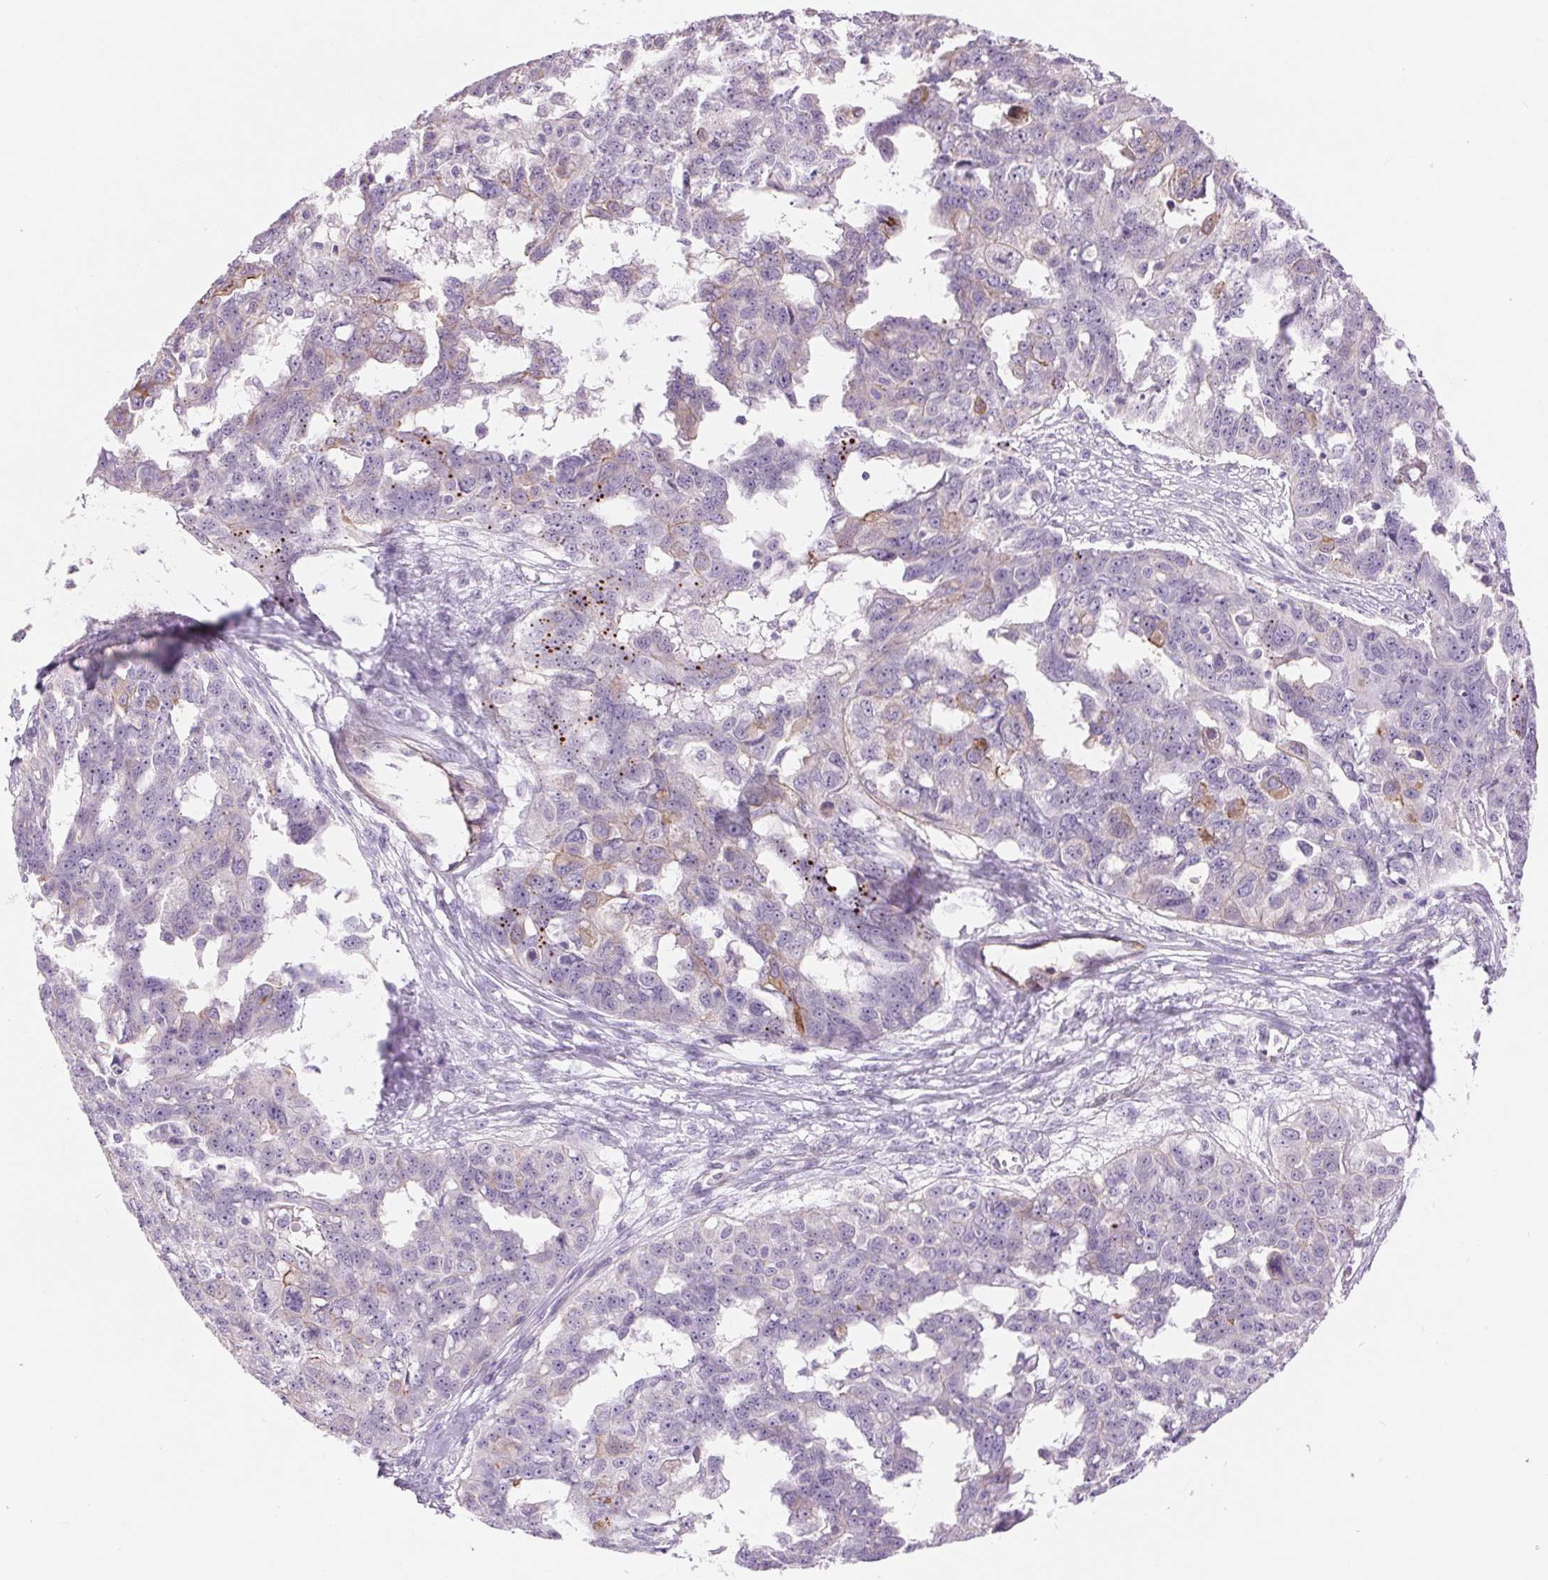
{"staining": {"intensity": "negative", "quantity": "none", "location": "none"}, "tissue": "ovarian cancer", "cell_type": "Tumor cells", "image_type": "cancer", "snomed": [{"axis": "morphology", "description": "Carcinoma, endometroid"}, {"axis": "topography", "description": "Ovary"}], "caption": "IHC histopathology image of neoplastic tissue: ovarian cancer (endometroid carcinoma) stained with DAB (3,3'-diaminobenzidine) shows no significant protein positivity in tumor cells.", "gene": "DIXDC1", "patient": {"sex": "female", "age": 70}}